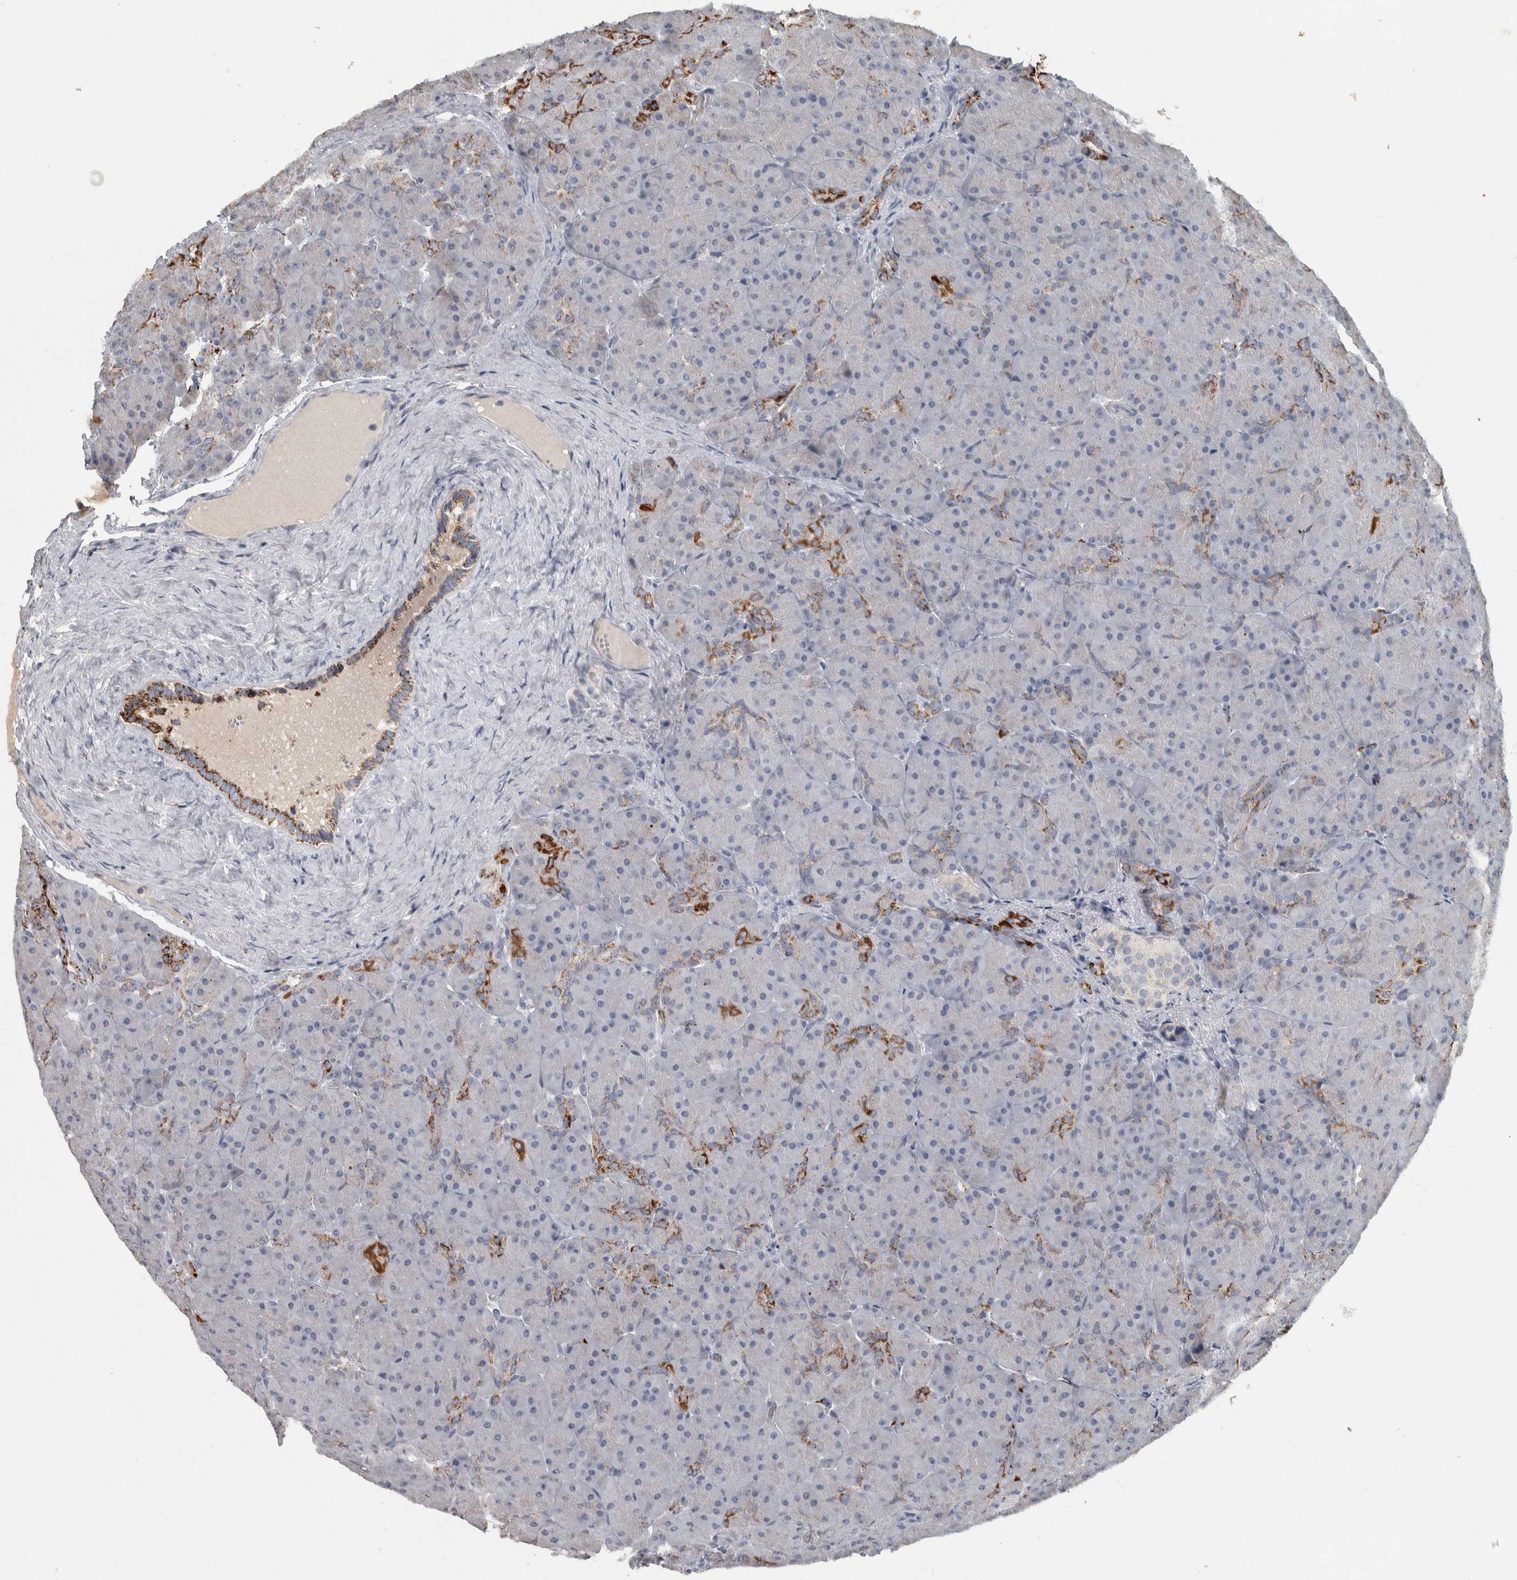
{"staining": {"intensity": "moderate", "quantity": "<25%", "location": "cytoplasmic/membranous"}, "tissue": "pancreas", "cell_type": "Exocrine glandular cells", "image_type": "normal", "snomed": [{"axis": "morphology", "description": "Normal tissue, NOS"}, {"axis": "topography", "description": "Pancreas"}], "caption": "Immunohistochemical staining of normal pancreas displays low levels of moderate cytoplasmic/membranous positivity in about <25% of exocrine glandular cells.", "gene": "FAM78A", "patient": {"sex": "male", "age": 66}}